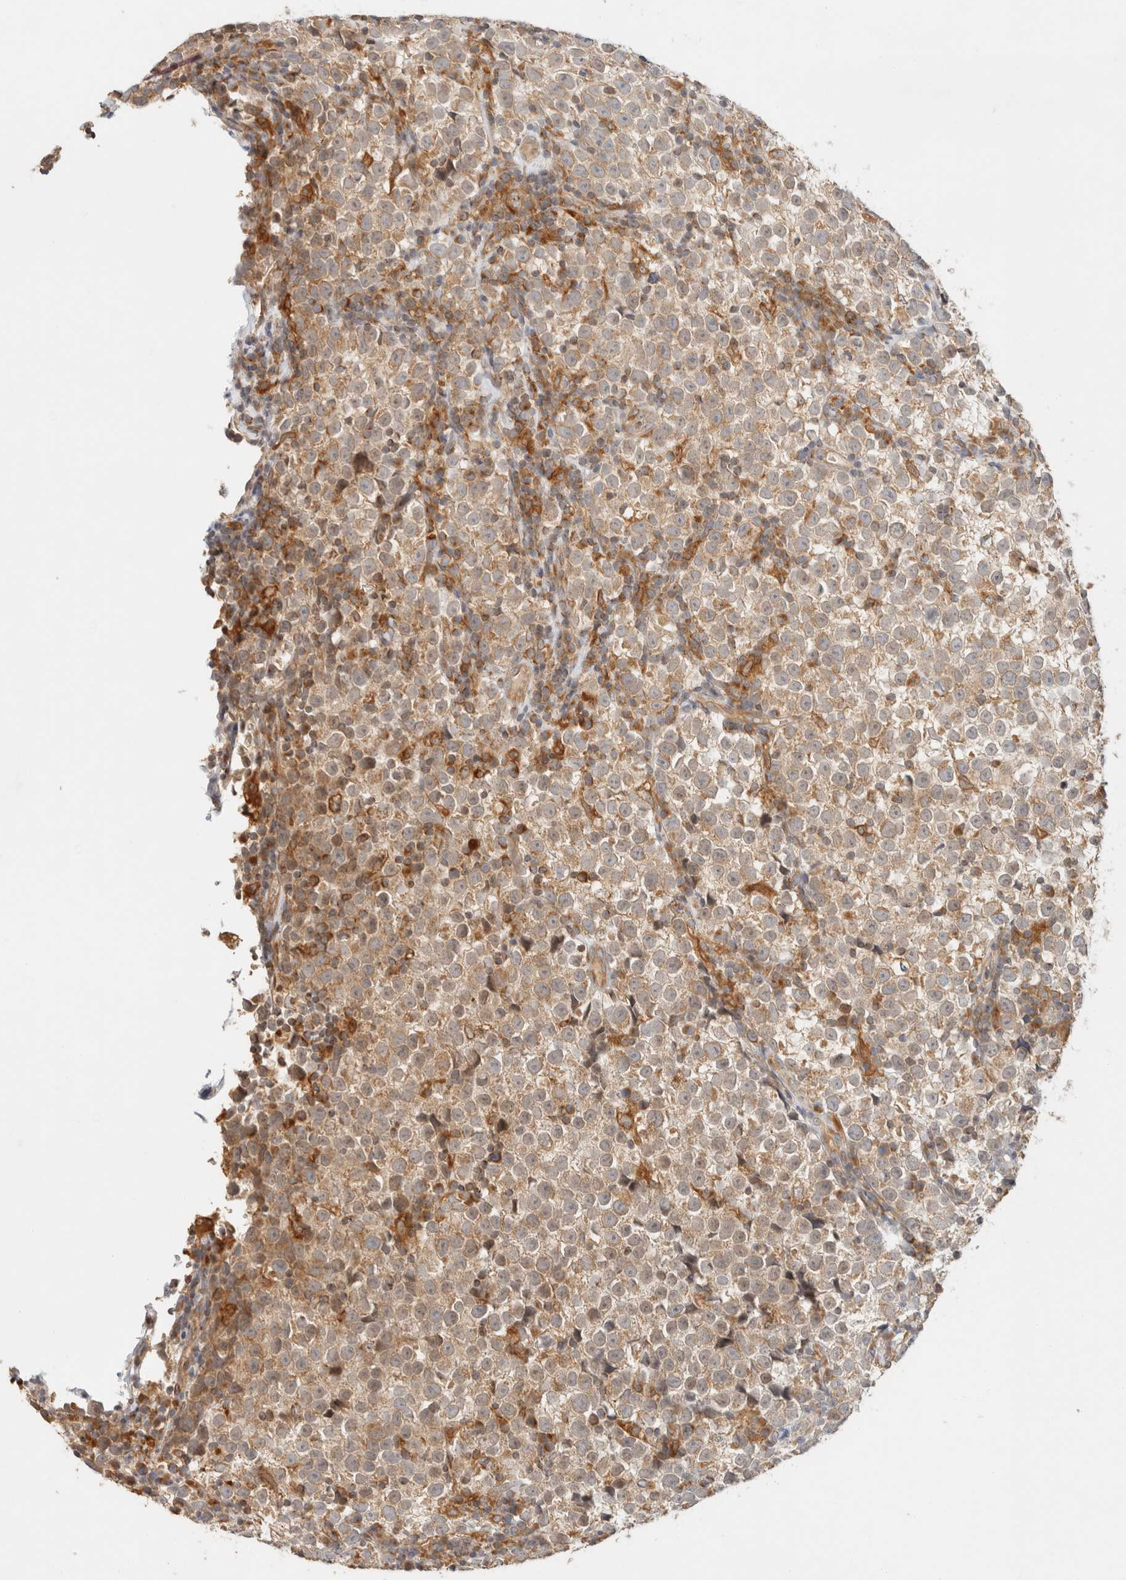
{"staining": {"intensity": "weak", "quantity": ">75%", "location": "cytoplasmic/membranous"}, "tissue": "testis cancer", "cell_type": "Tumor cells", "image_type": "cancer", "snomed": [{"axis": "morphology", "description": "Normal tissue, NOS"}, {"axis": "morphology", "description": "Seminoma, NOS"}, {"axis": "topography", "description": "Testis"}], "caption": "A high-resolution histopathology image shows IHC staining of testis seminoma, which shows weak cytoplasmic/membranous staining in approximately >75% of tumor cells.", "gene": "TACC1", "patient": {"sex": "male", "age": 43}}